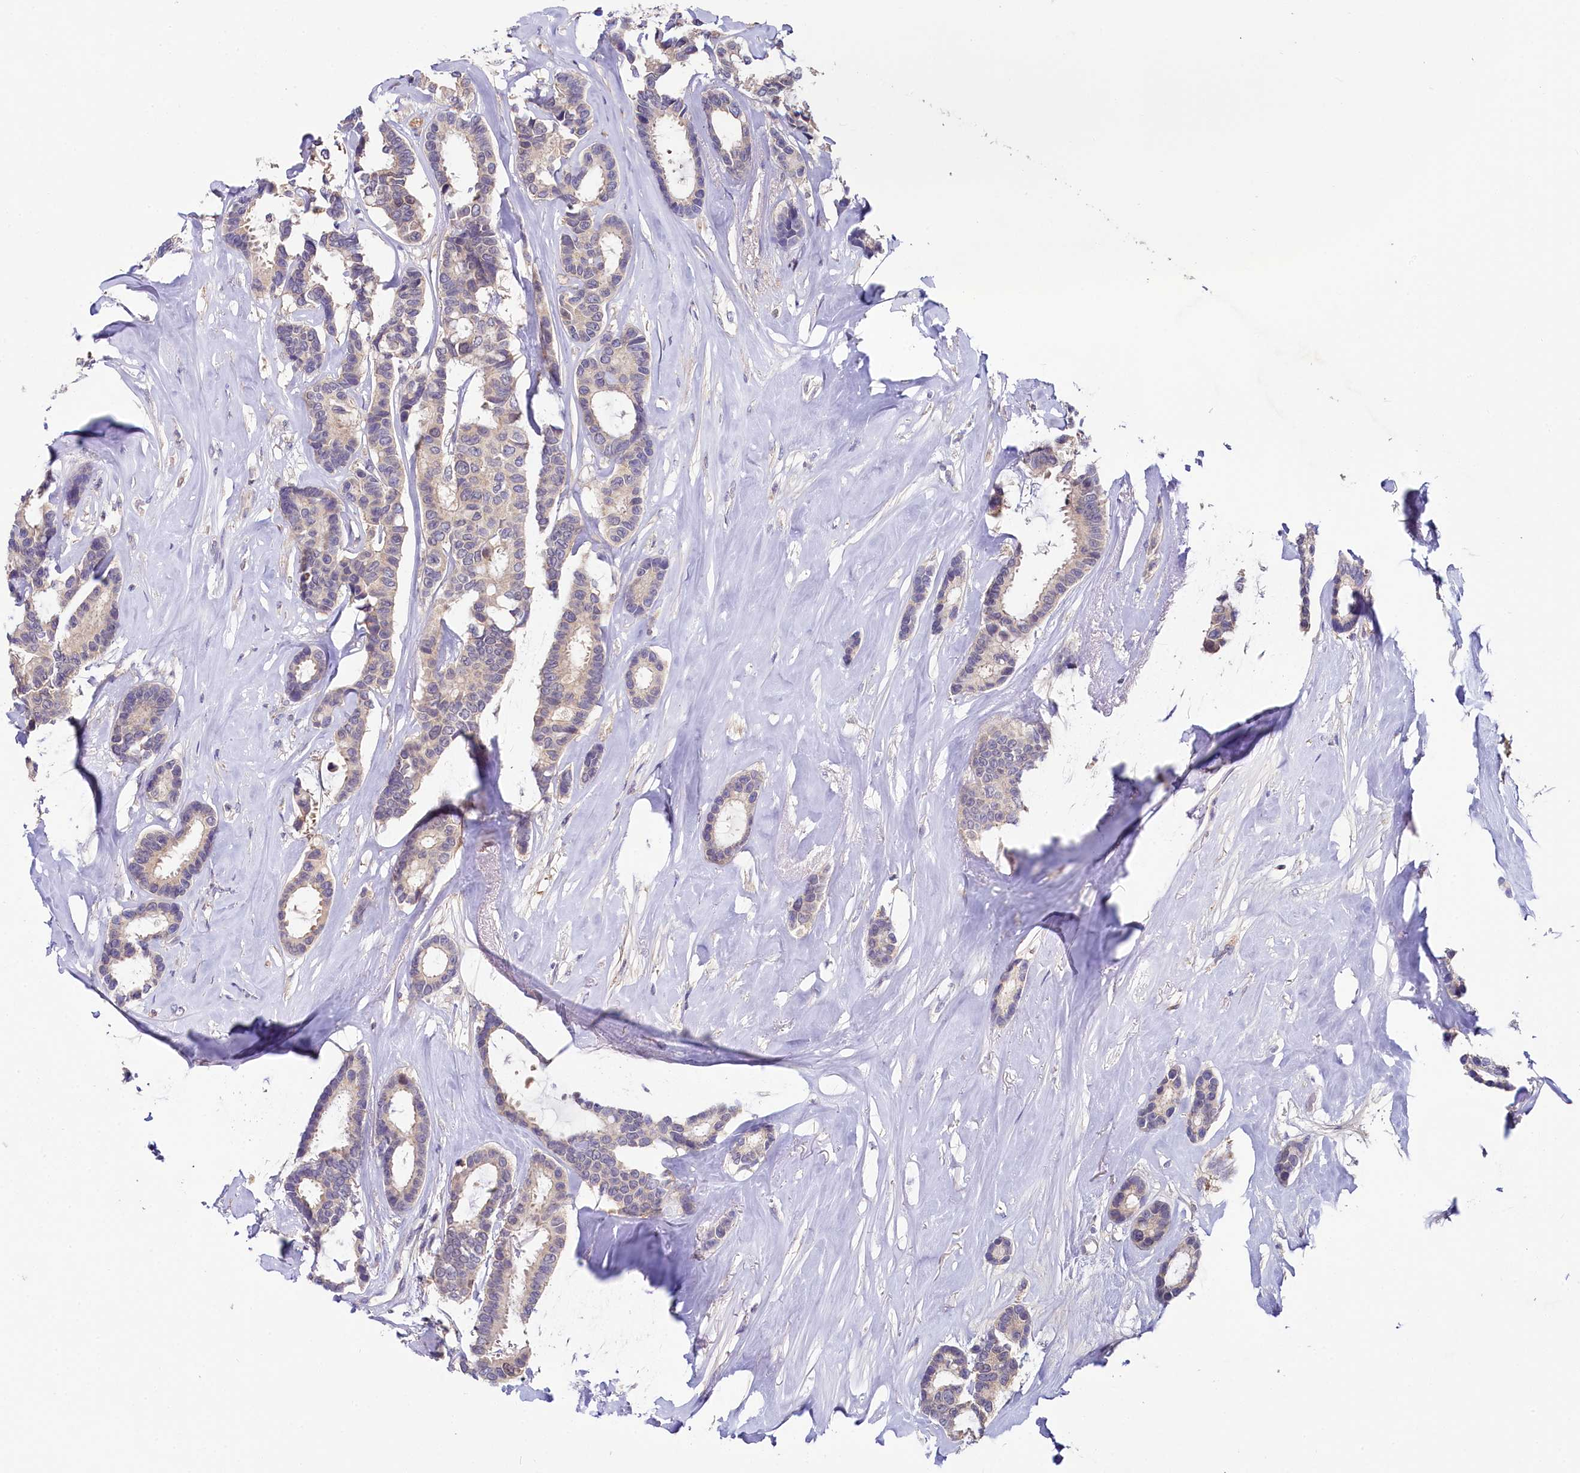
{"staining": {"intensity": "negative", "quantity": "none", "location": "none"}, "tissue": "breast cancer", "cell_type": "Tumor cells", "image_type": "cancer", "snomed": [{"axis": "morphology", "description": "Duct carcinoma"}, {"axis": "topography", "description": "Breast"}], "caption": "Tumor cells are negative for brown protein staining in breast cancer (intraductal carcinoma). (Brightfield microscopy of DAB IHC at high magnification).", "gene": "SPINK9", "patient": {"sex": "female", "age": 87}}